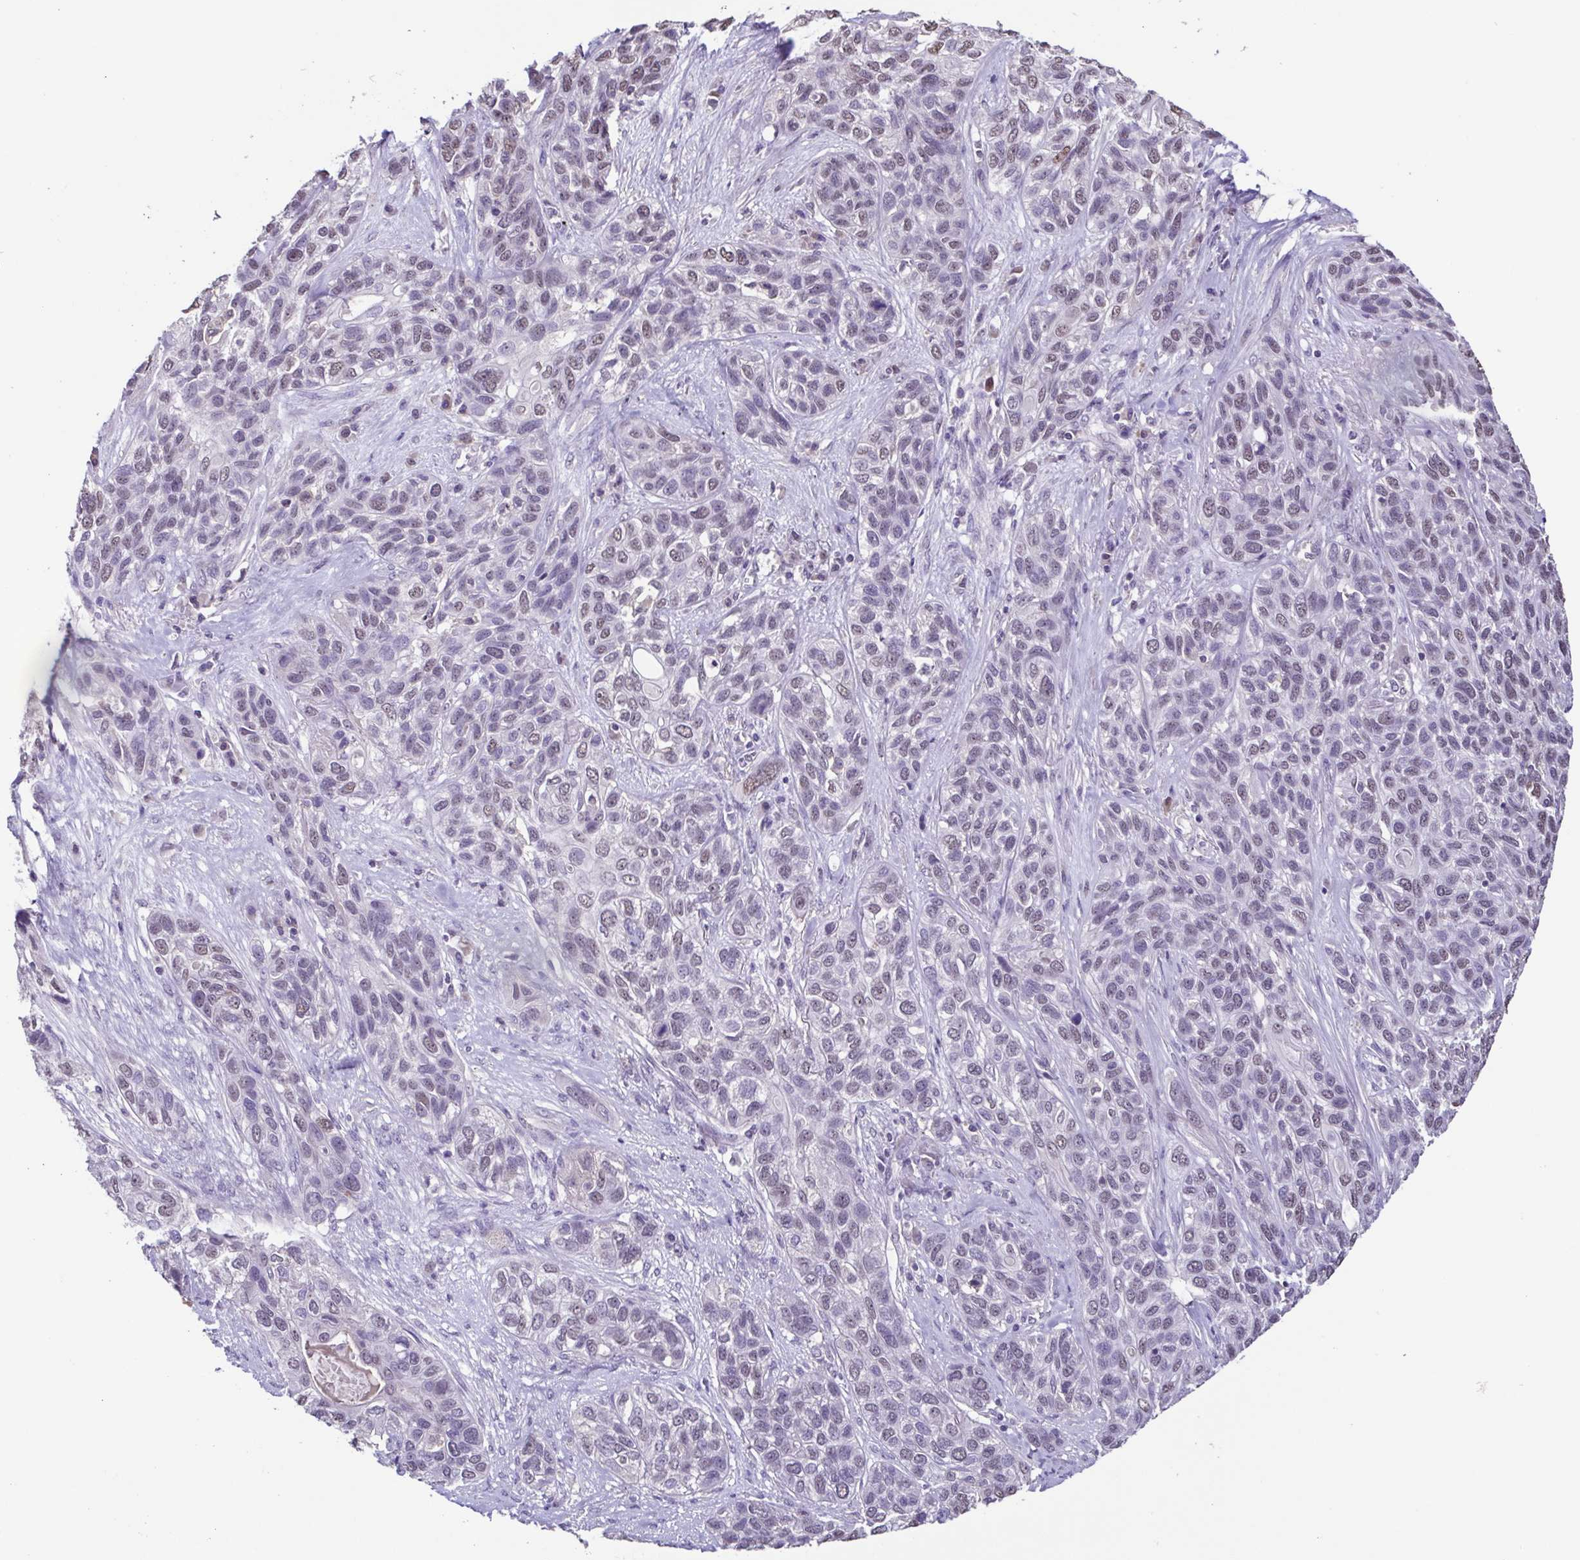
{"staining": {"intensity": "weak", "quantity": "<25%", "location": "nuclear"}, "tissue": "lung cancer", "cell_type": "Tumor cells", "image_type": "cancer", "snomed": [{"axis": "morphology", "description": "Squamous cell carcinoma, NOS"}, {"axis": "topography", "description": "Lung"}], "caption": "Immunohistochemistry of squamous cell carcinoma (lung) displays no expression in tumor cells.", "gene": "ACTRT3", "patient": {"sex": "female", "age": 70}}